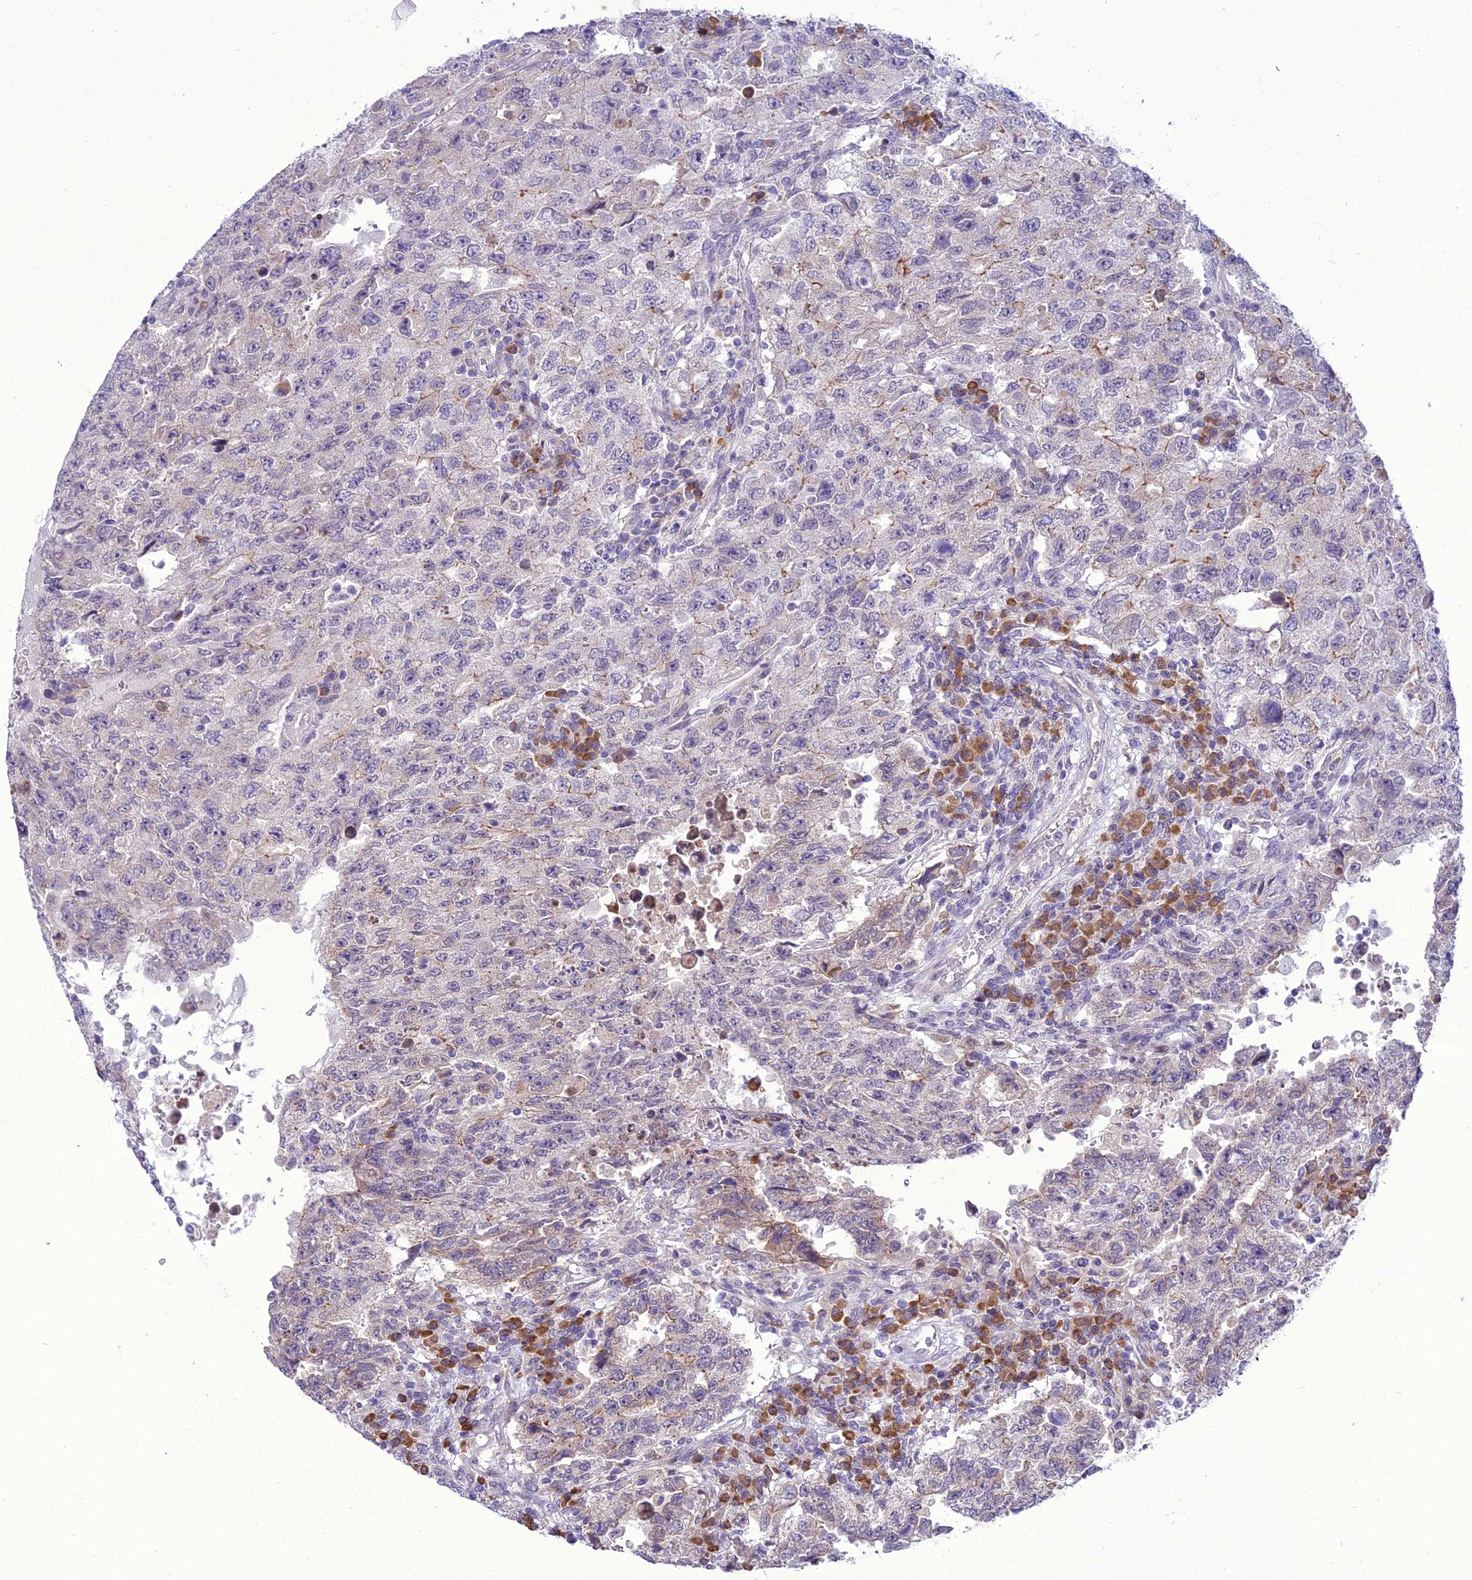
{"staining": {"intensity": "weak", "quantity": "<25%", "location": "cytoplasmic/membranous"}, "tissue": "testis cancer", "cell_type": "Tumor cells", "image_type": "cancer", "snomed": [{"axis": "morphology", "description": "Carcinoma, Embryonal, NOS"}, {"axis": "topography", "description": "Testis"}], "caption": "Testis cancer (embryonal carcinoma) was stained to show a protein in brown. There is no significant expression in tumor cells. Nuclei are stained in blue.", "gene": "NEURL2", "patient": {"sex": "male", "age": 26}}